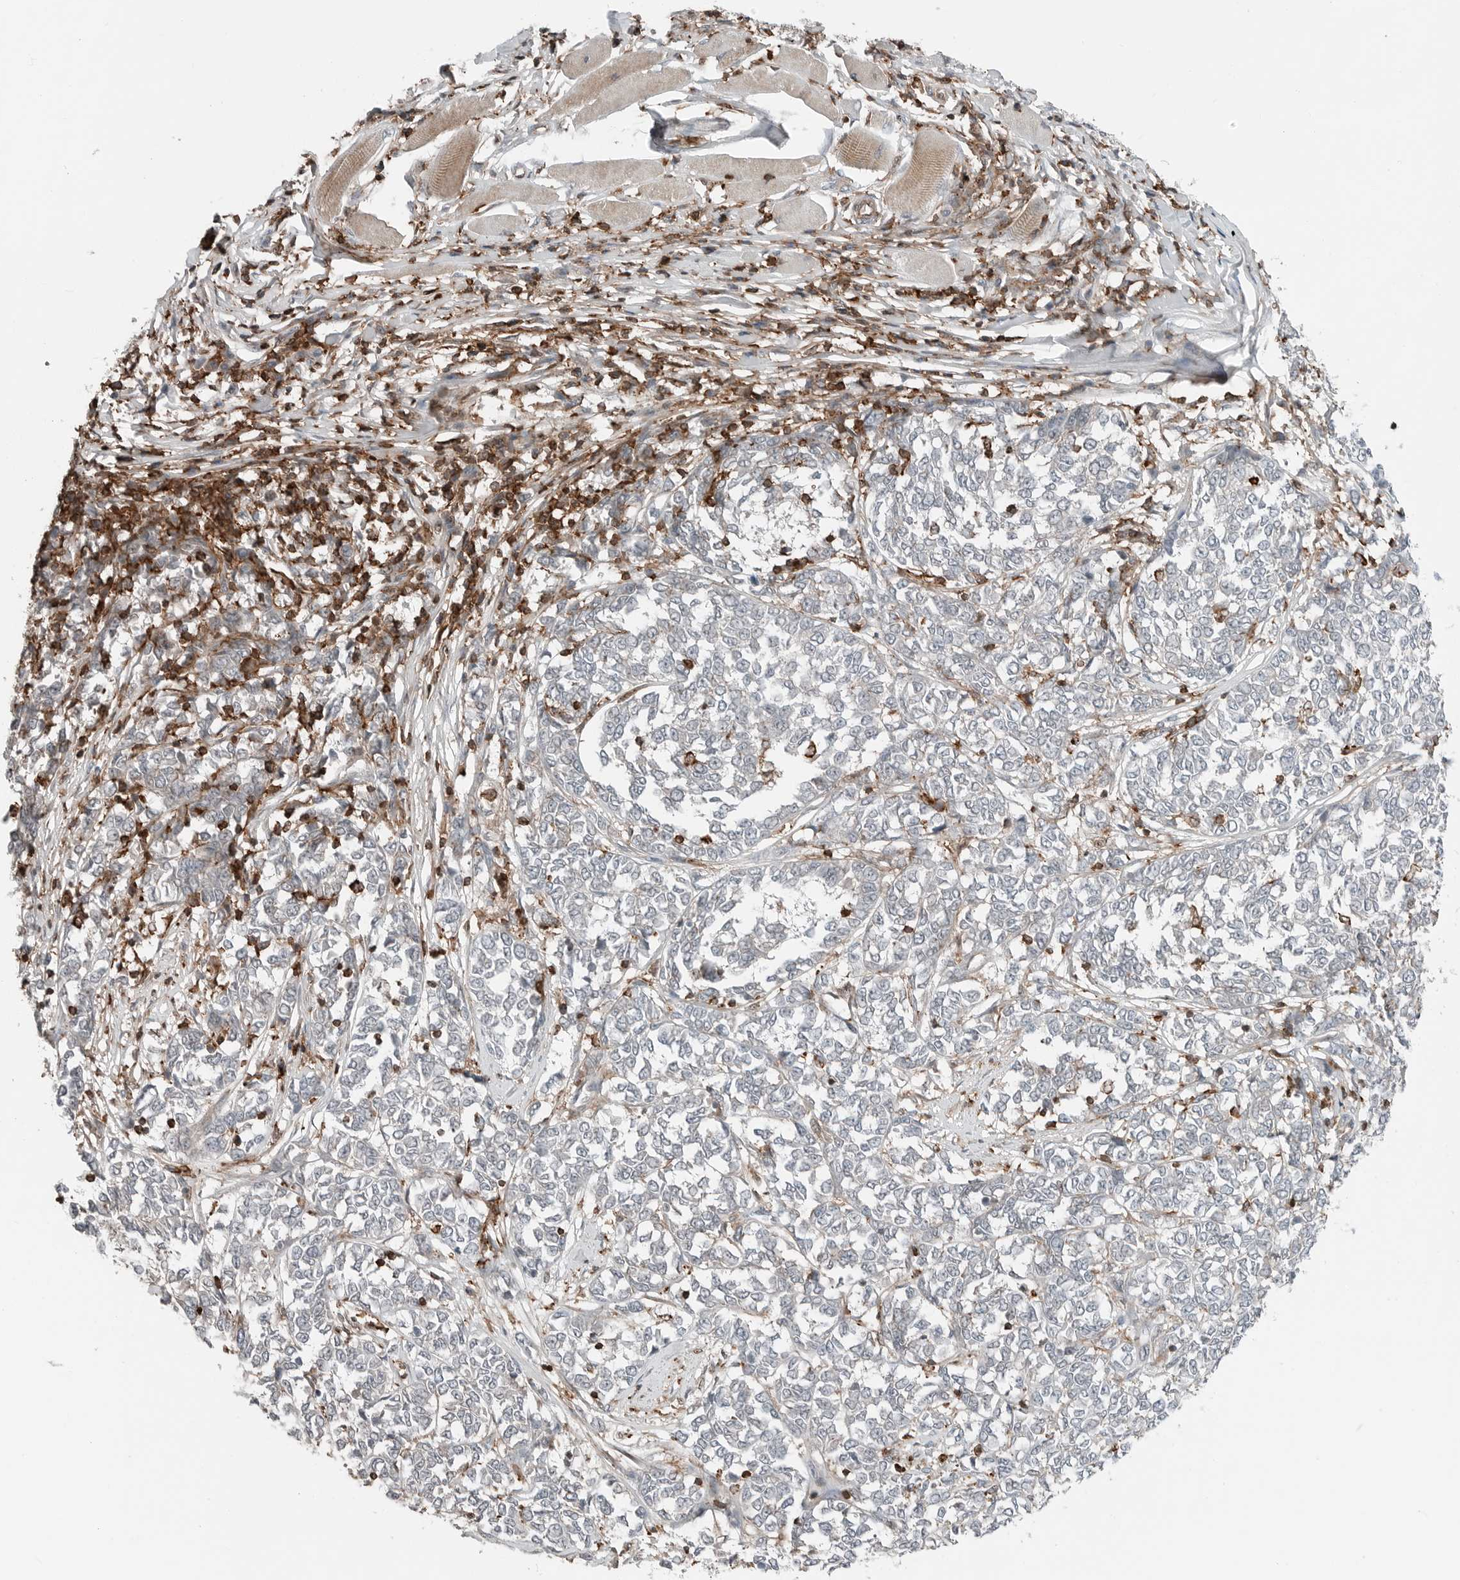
{"staining": {"intensity": "negative", "quantity": "none", "location": "none"}, "tissue": "melanoma", "cell_type": "Tumor cells", "image_type": "cancer", "snomed": [{"axis": "morphology", "description": "Malignant melanoma, NOS"}, {"axis": "topography", "description": "Skin"}], "caption": "This image is of malignant melanoma stained with IHC to label a protein in brown with the nuclei are counter-stained blue. There is no positivity in tumor cells.", "gene": "LEFTY2", "patient": {"sex": "female", "age": 72}}